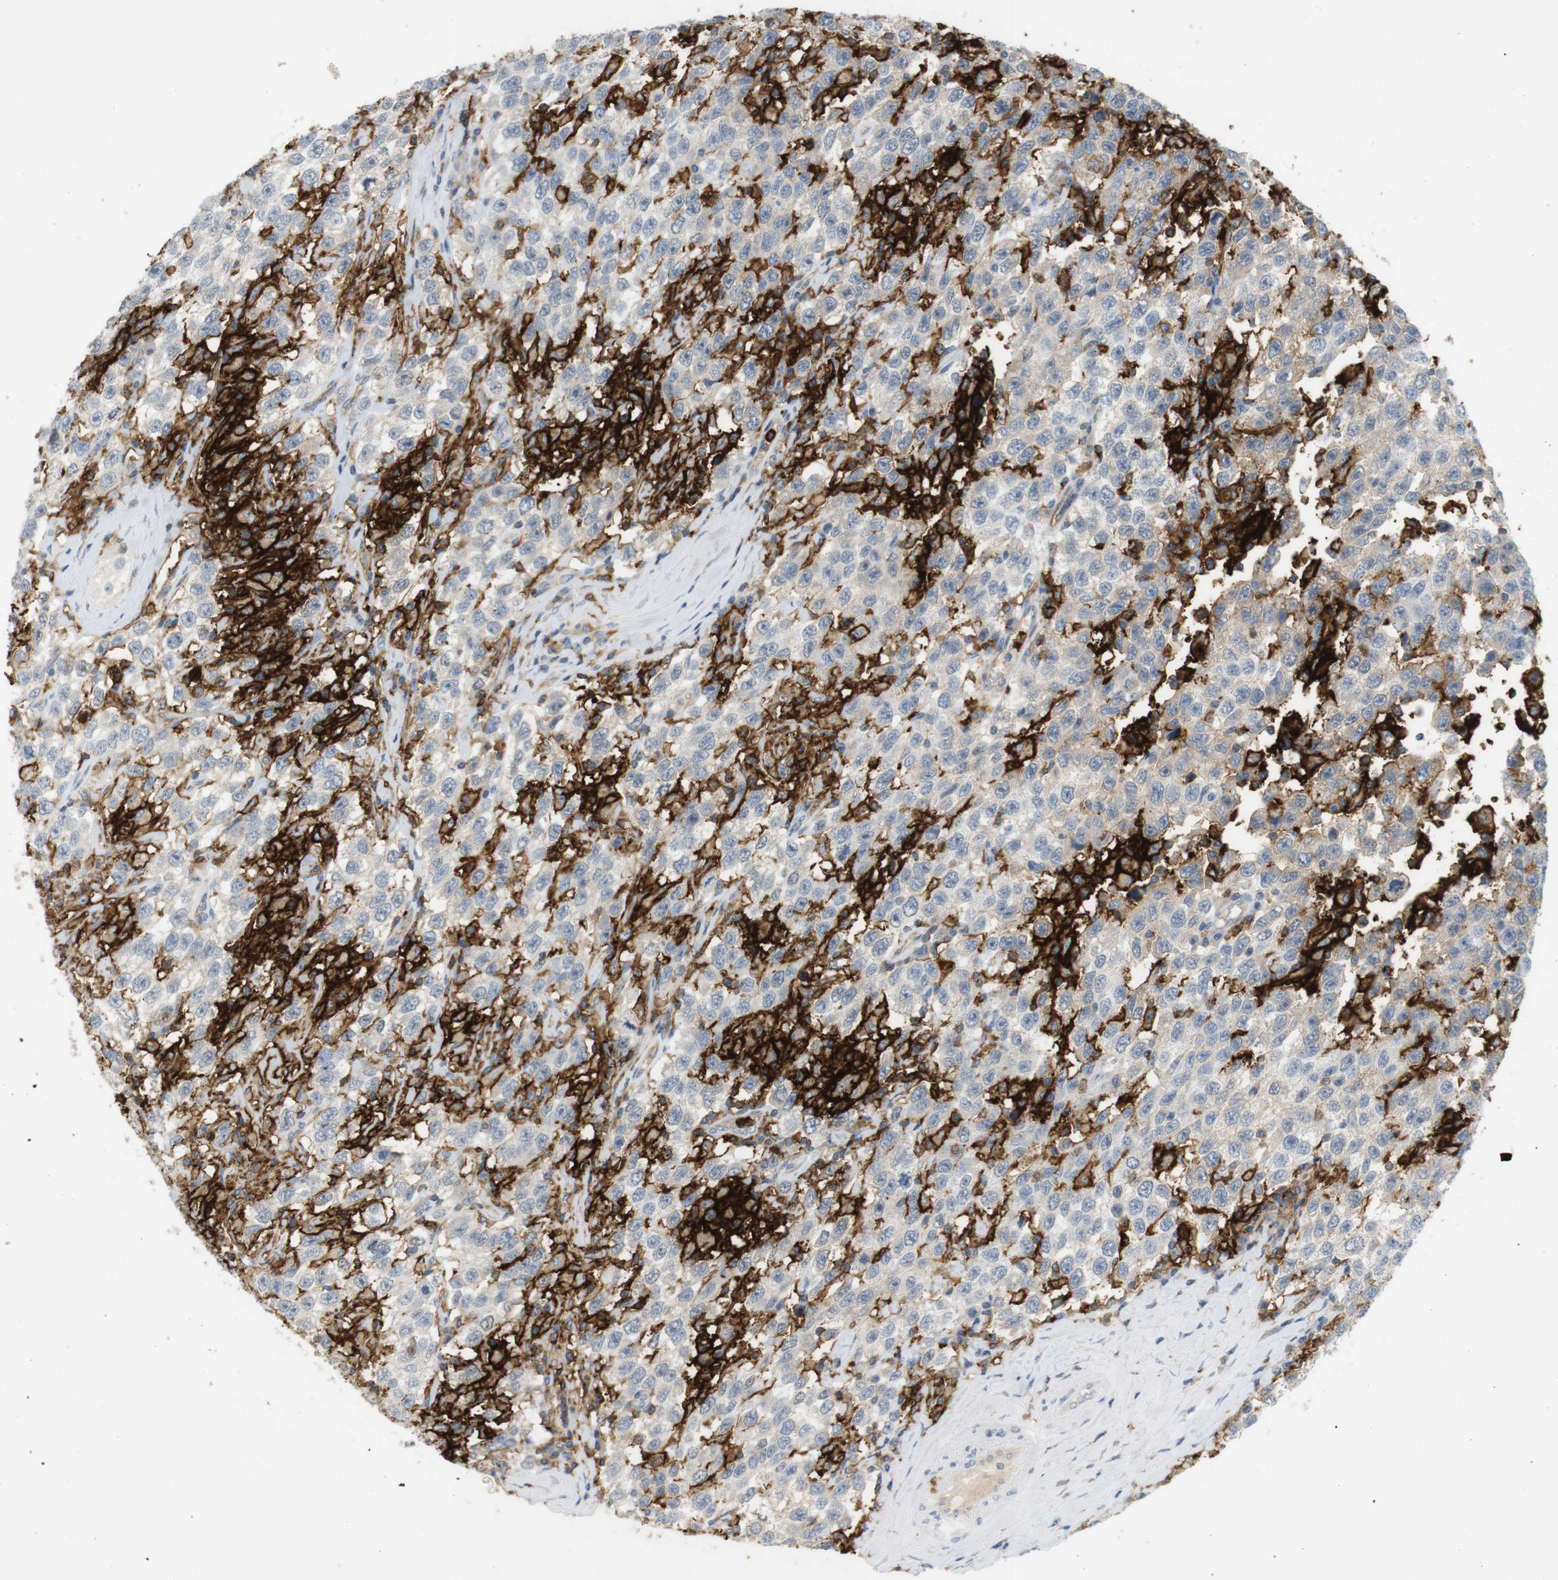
{"staining": {"intensity": "weak", "quantity": "<25%", "location": "cytoplasmic/membranous"}, "tissue": "testis cancer", "cell_type": "Tumor cells", "image_type": "cancer", "snomed": [{"axis": "morphology", "description": "Seminoma, NOS"}, {"axis": "topography", "description": "Testis"}], "caption": "Immunohistochemical staining of human testis cancer shows no significant positivity in tumor cells.", "gene": "SIRPA", "patient": {"sex": "male", "age": 41}}